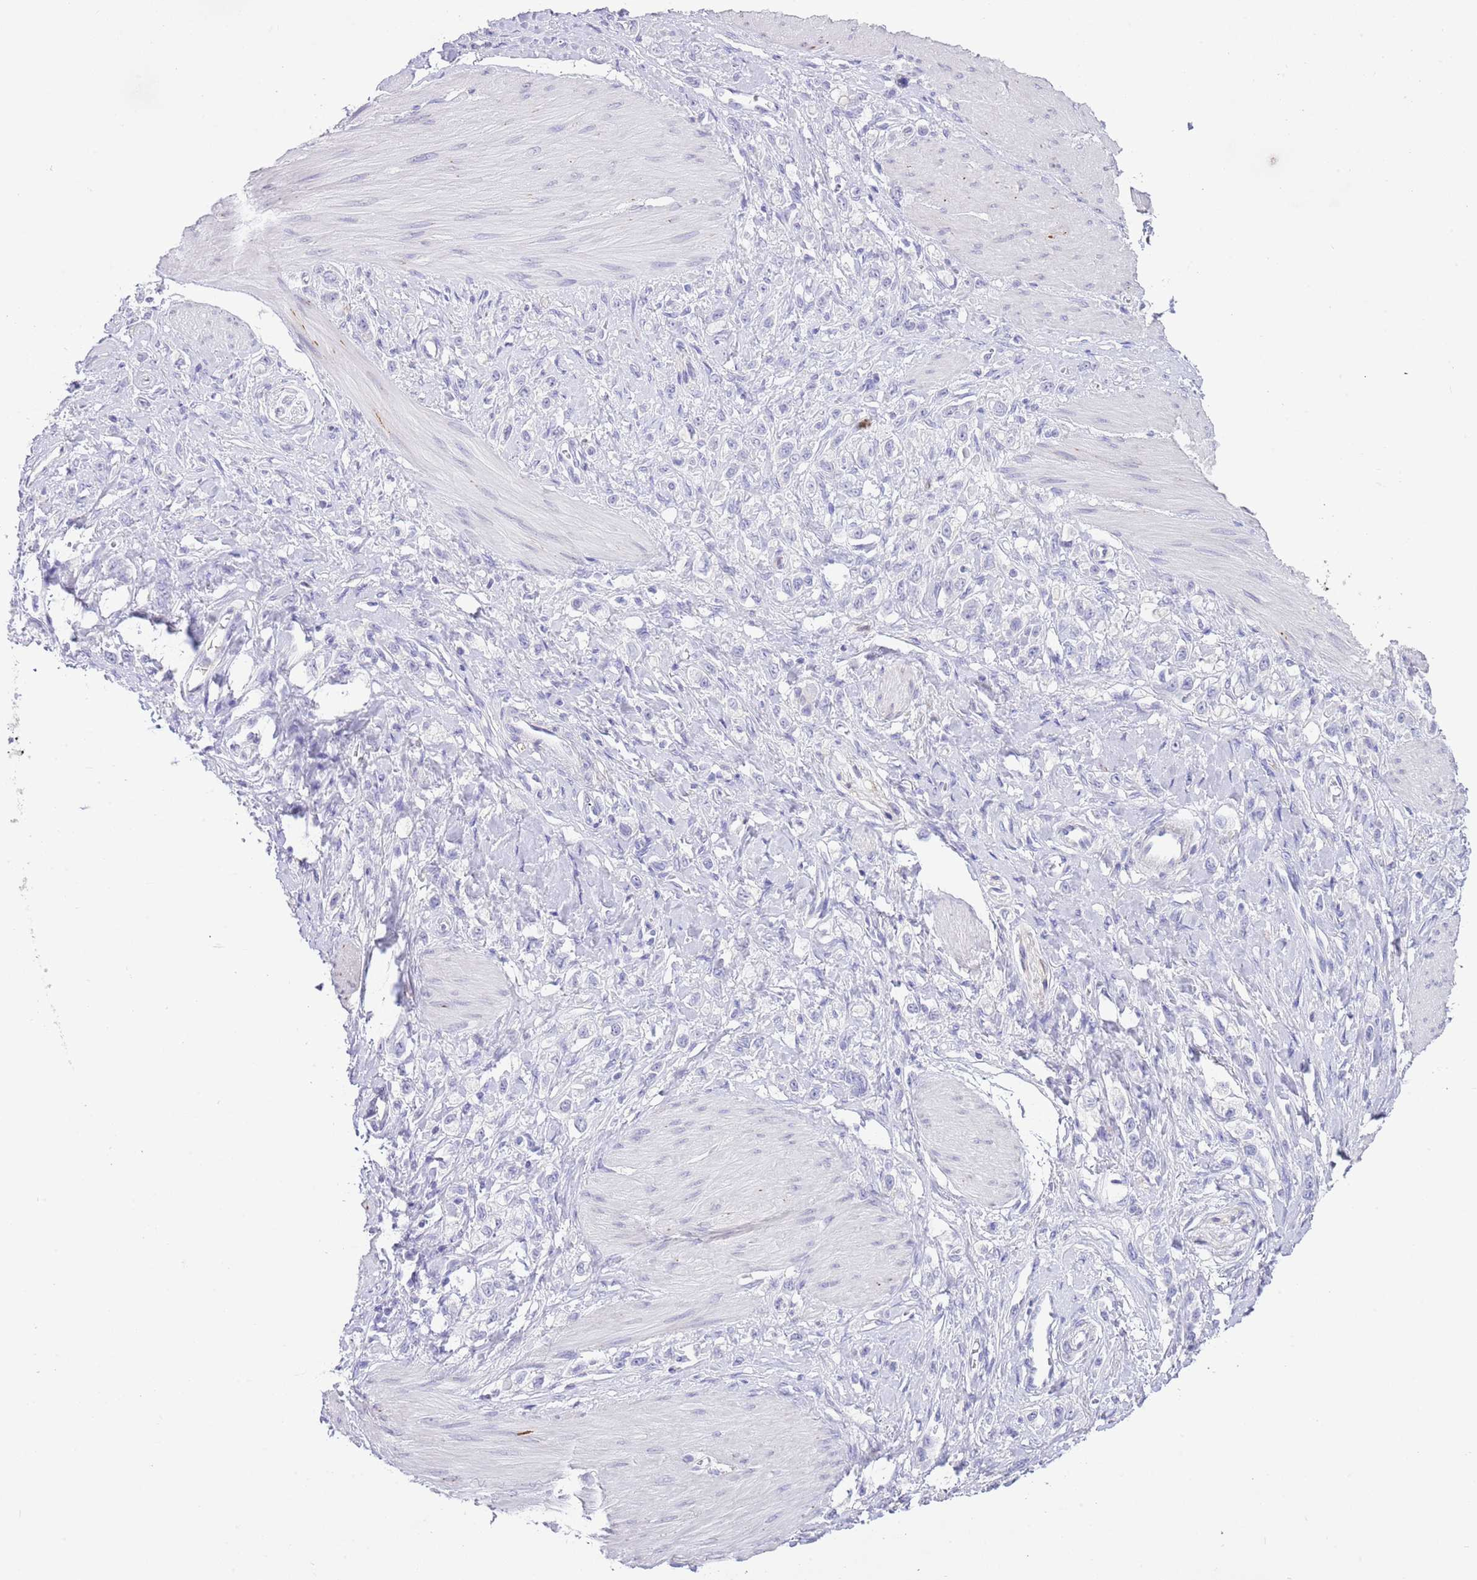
{"staining": {"intensity": "negative", "quantity": "none", "location": "none"}, "tissue": "stomach cancer", "cell_type": "Tumor cells", "image_type": "cancer", "snomed": [{"axis": "morphology", "description": "Adenocarcinoma, NOS"}, {"axis": "topography", "description": "Stomach"}], "caption": "The image demonstrates no staining of tumor cells in stomach adenocarcinoma.", "gene": "OR2Z1", "patient": {"sex": "female", "age": 65}}